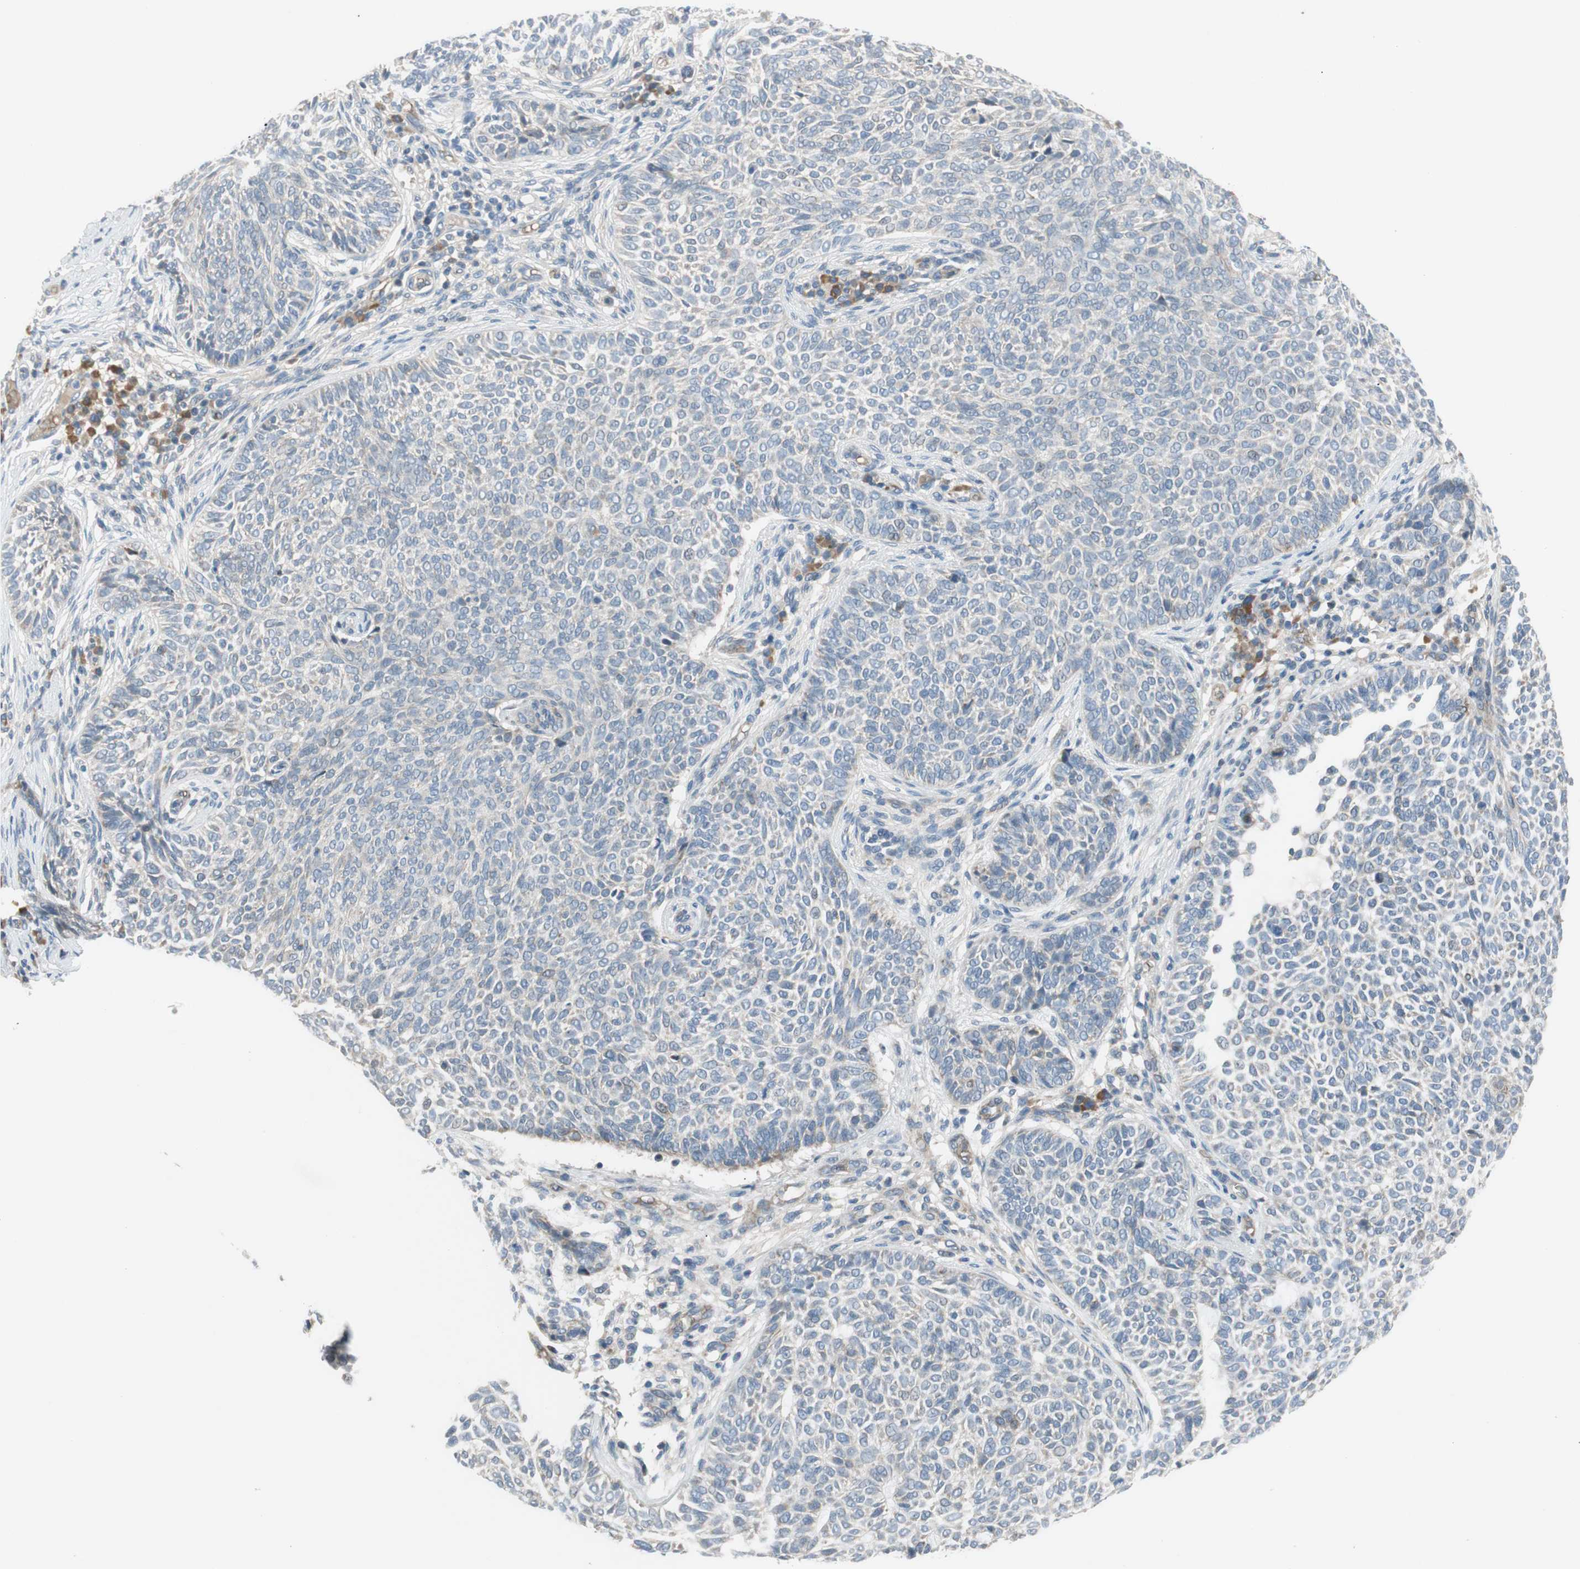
{"staining": {"intensity": "weak", "quantity": "<25%", "location": "cytoplasmic/membranous"}, "tissue": "skin cancer", "cell_type": "Tumor cells", "image_type": "cancer", "snomed": [{"axis": "morphology", "description": "Basal cell carcinoma"}, {"axis": "topography", "description": "Skin"}], "caption": "Tumor cells show no significant protein expression in skin basal cell carcinoma. The staining is performed using DAB (3,3'-diaminobenzidine) brown chromogen with nuclei counter-stained in using hematoxylin.", "gene": "GYPC", "patient": {"sex": "male", "age": 87}}